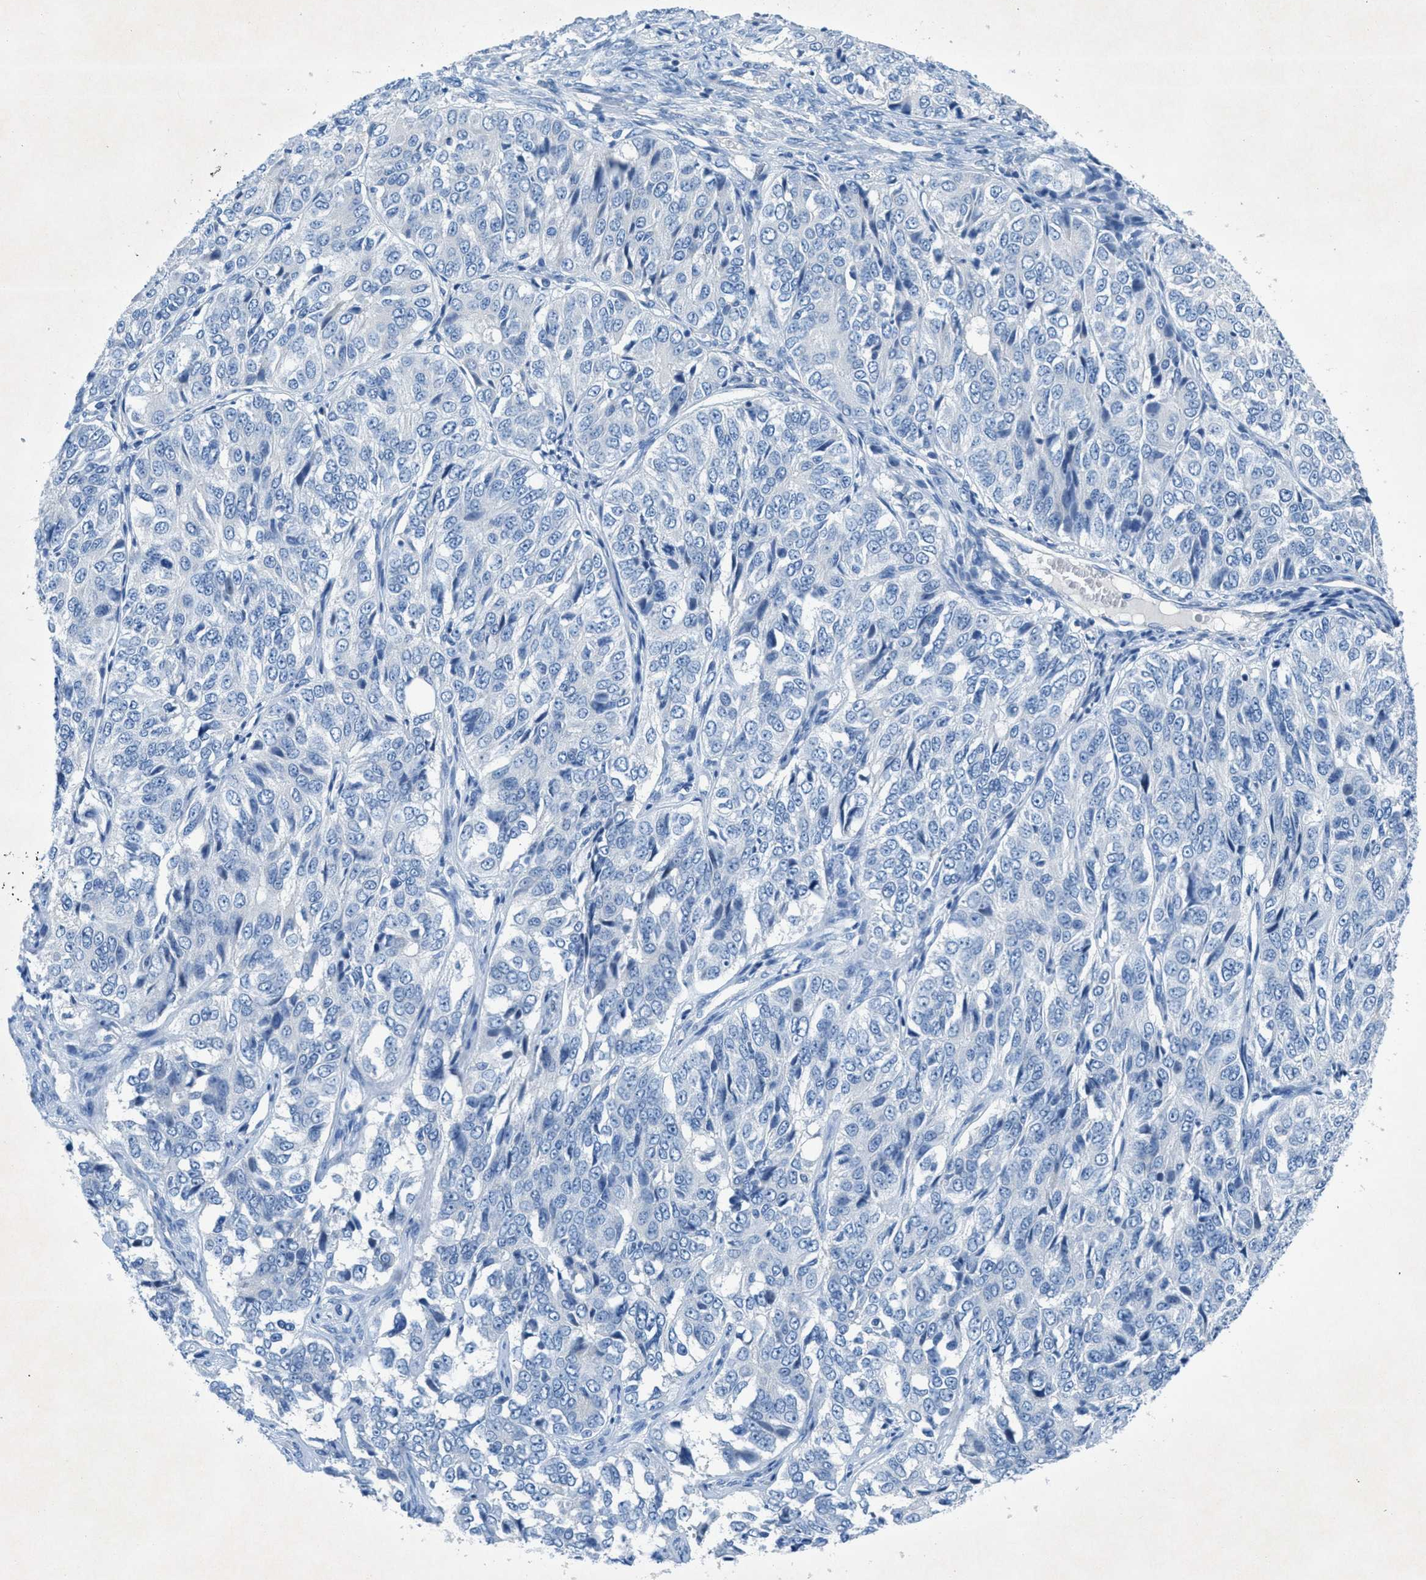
{"staining": {"intensity": "negative", "quantity": "none", "location": "none"}, "tissue": "ovarian cancer", "cell_type": "Tumor cells", "image_type": "cancer", "snomed": [{"axis": "morphology", "description": "Carcinoma, endometroid"}, {"axis": "topography", "description": "Ovary"}], "caption": "This is an immunohistochemistry image of endometroid carcinoma (ovarian). There is no staining in tumor cells.", "gene": "GALNT17", "patient": {"sex": "female", "age": 51}}